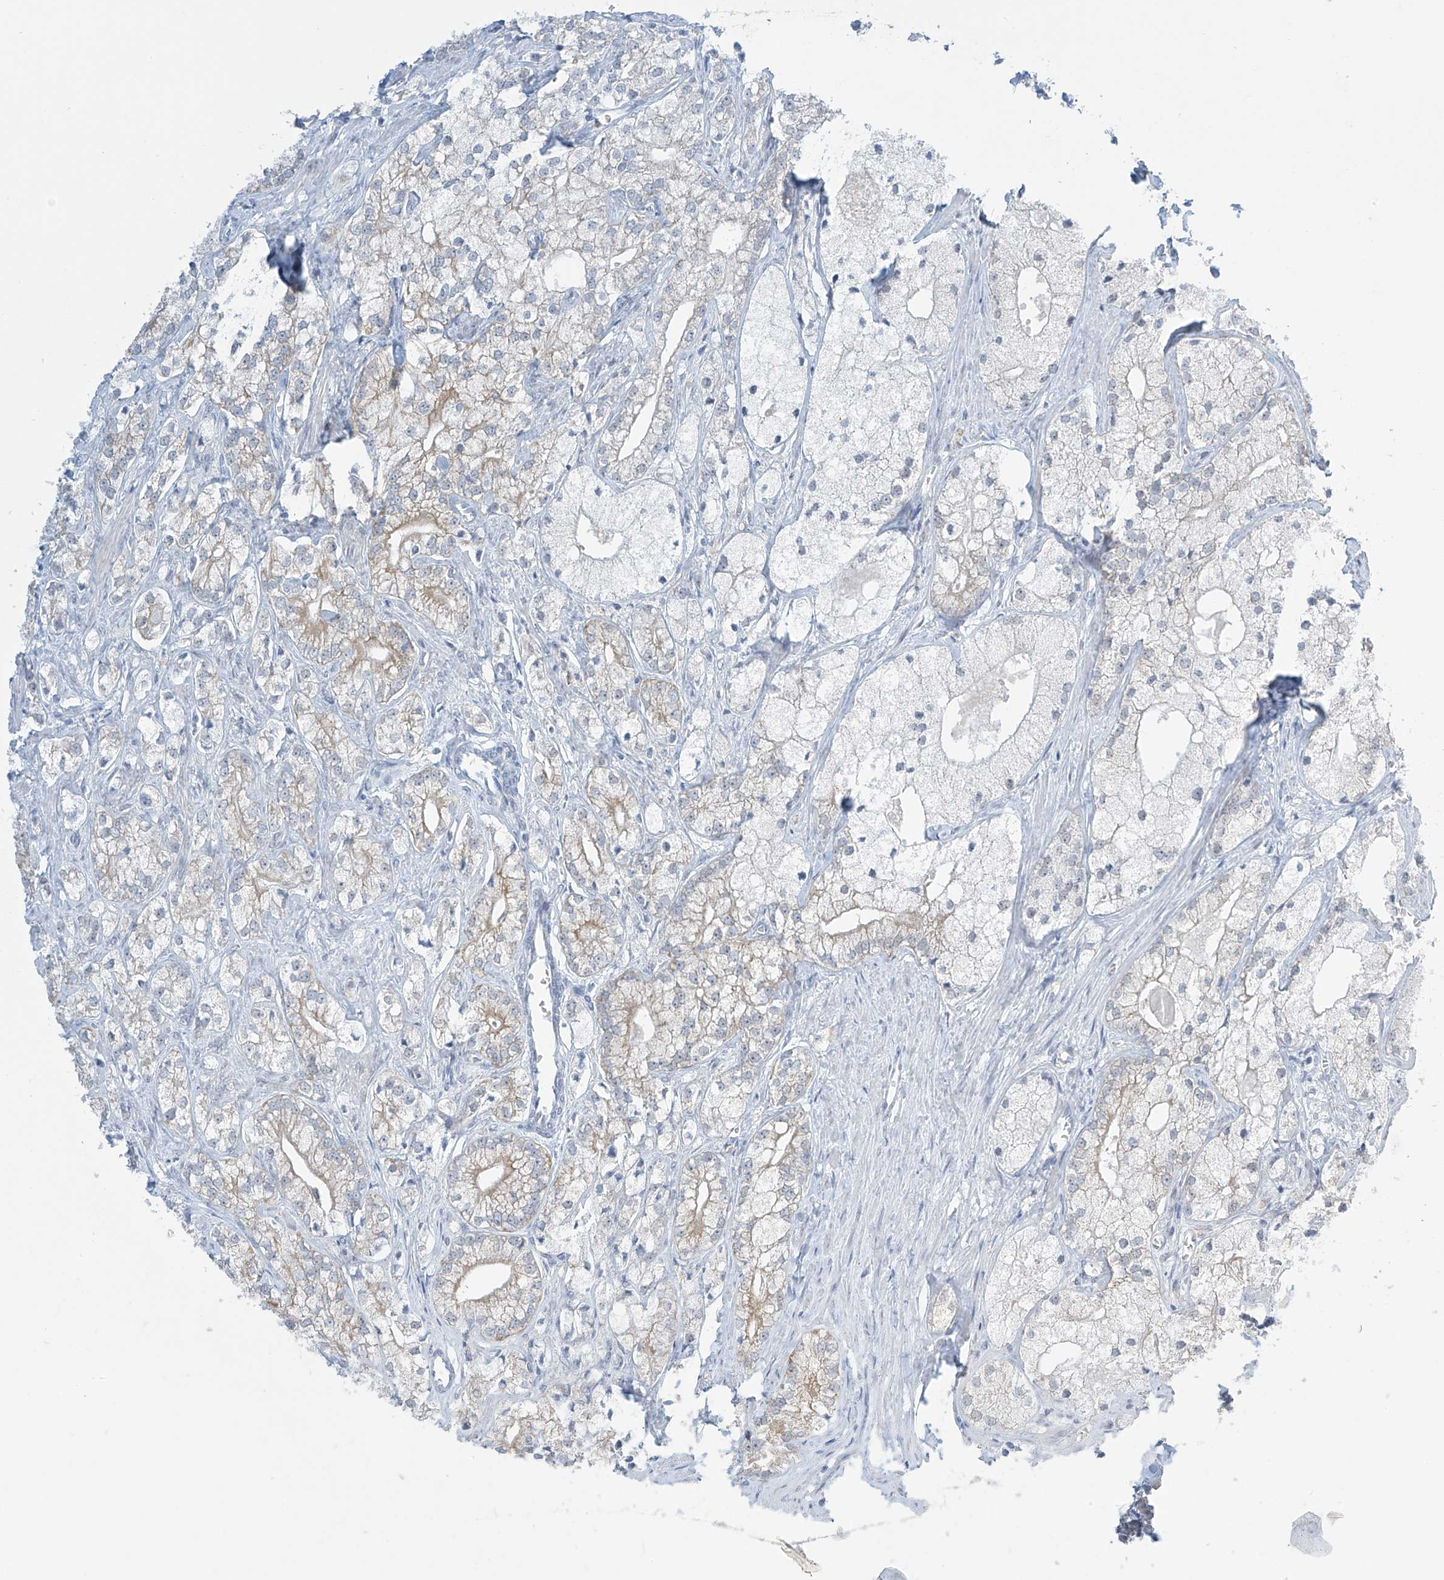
{"staining": {"intensity": "weak", "quantity": "<25%", "location": "cytoplasmic/membranous"}, "tissue": "prostate cancer", "cell_type": "Tumor cells", "image_type": "cancer", "snomed": [{"axis": "morphology", "description": "Adenocarcinoma, Low grade"}, {"axis": "topography", "description": "Prostate"}], "caption": "Histopathology image shows no significant protein expression in tumor cells of prostate cancer (low-grade adenocarcinoma).", "gene": "APLF", "patient": {"sex": "male", "age": 69}}